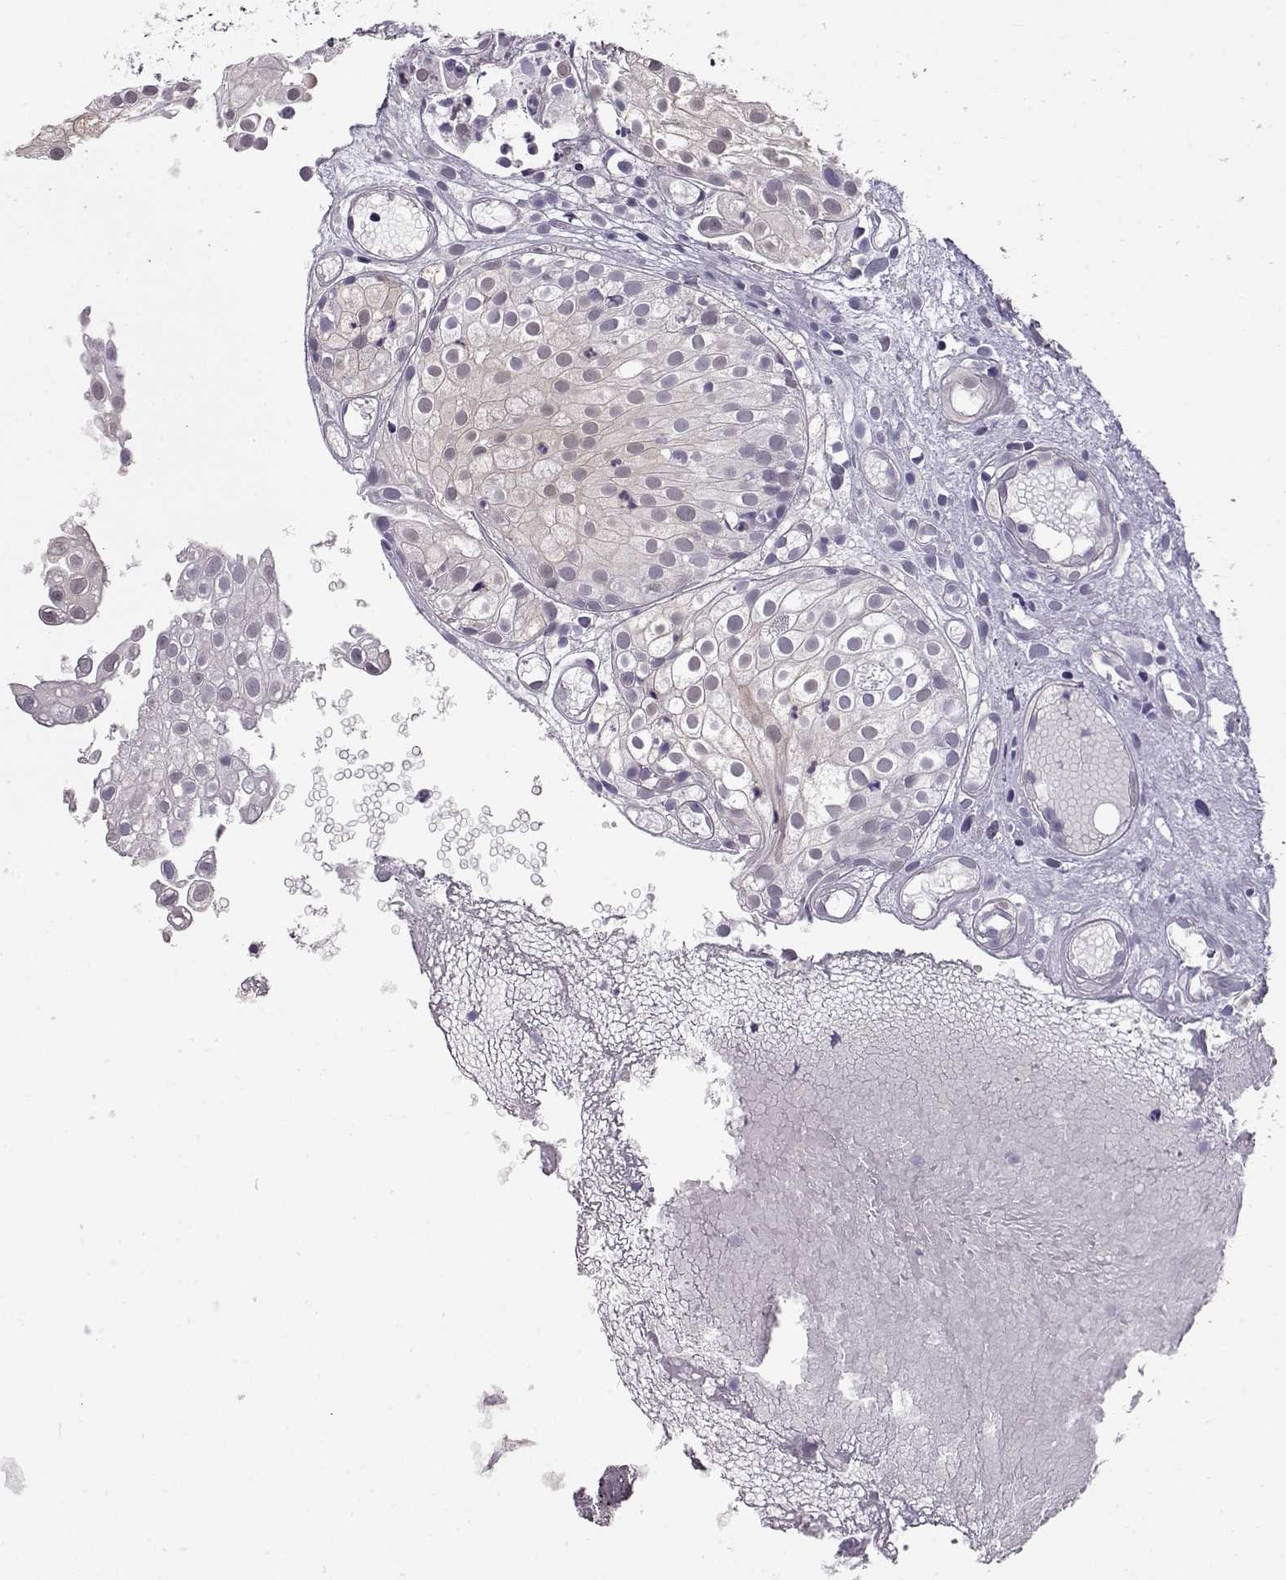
{"staining": {"intensity": "negative", "quantity": "none", "location": "none"}, "tissue": "prostate cancer", "cell_type": "Tumor cells", "image_type": "cancer", "snomed": [{"axis": "morphology", "description": "Adenocarcinoma, High grade"}, {"axis": "topography", "description": "Prostate"}], "caption": "Tumor cells are negative for brown protein staining in high-grade adenocarcinoma (prostate).", "gene": "CCR8", "patient": {"sex": "male", "age": 79}}